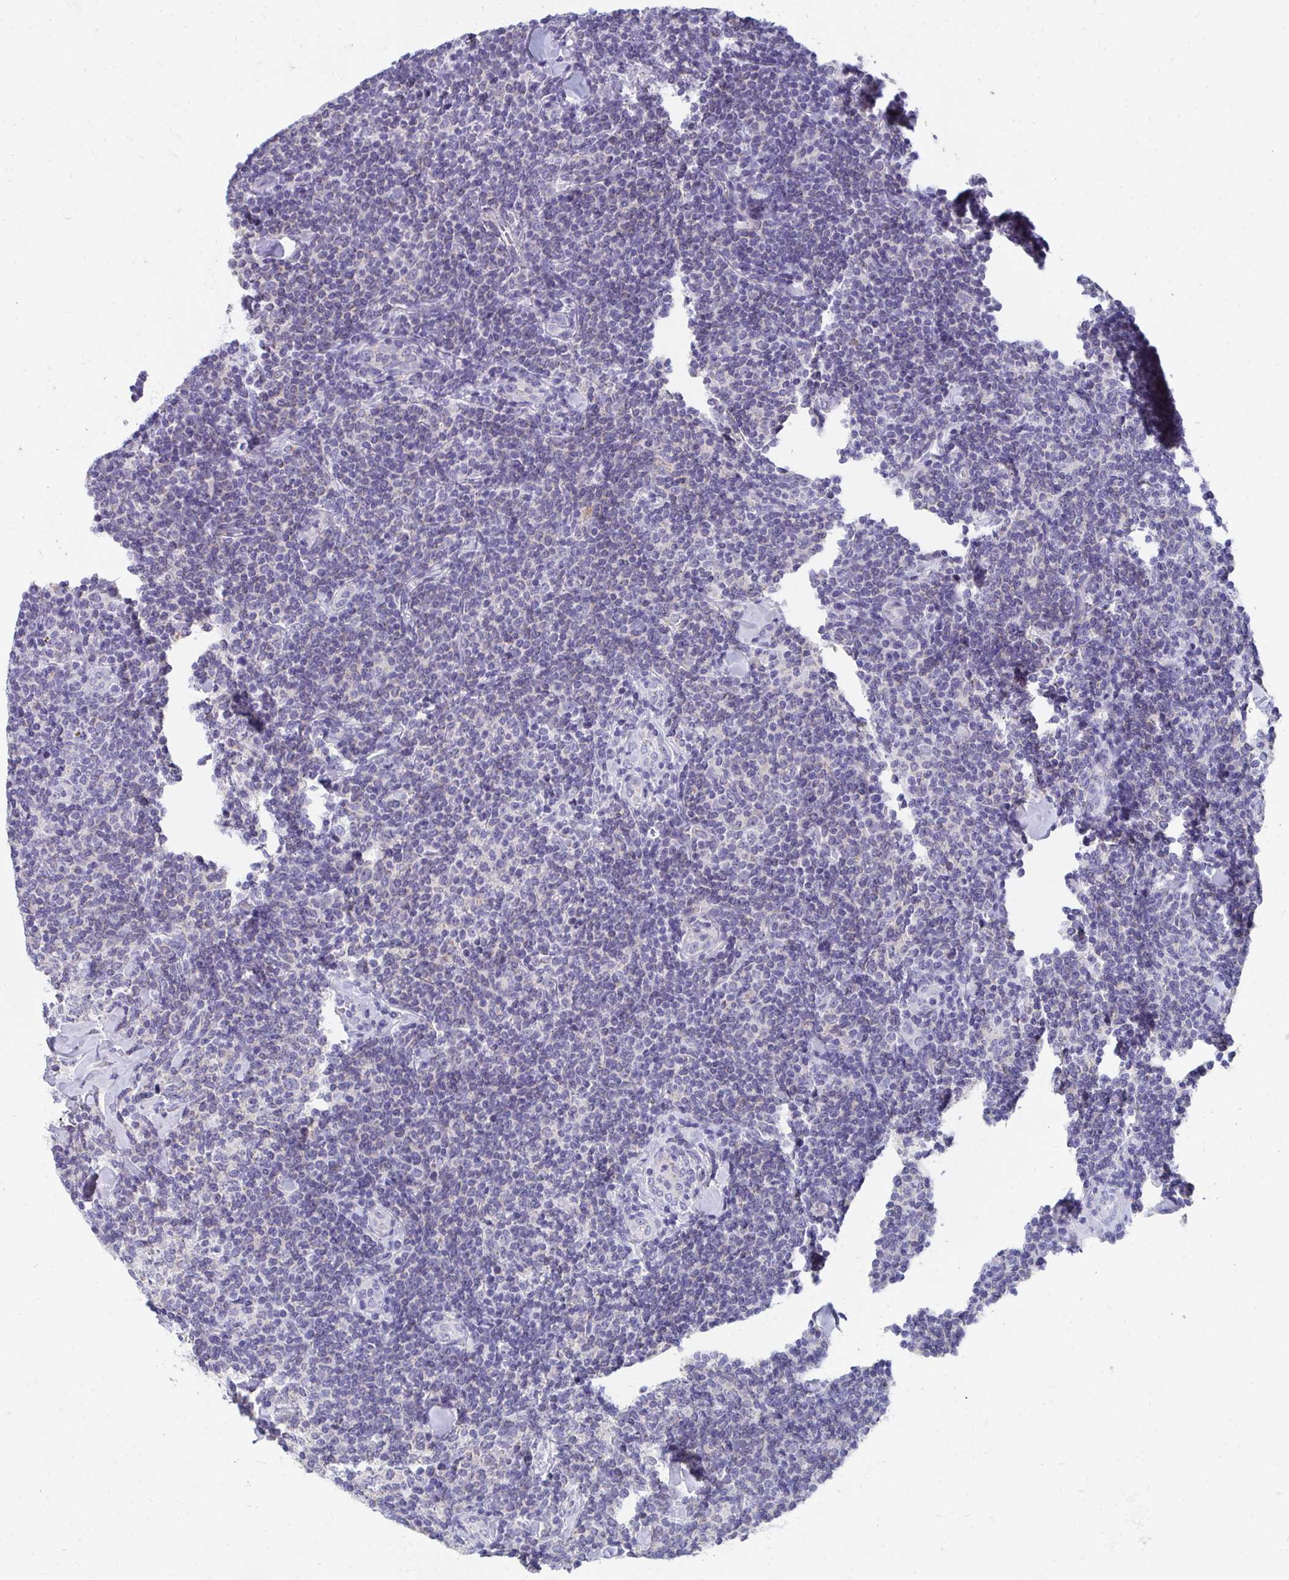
{"staining": {"intensity": "negative", "quantity": "none", "location": "none"}, "tissue": "lymphoma", "cell_type": "Tumor cells", "image_type": "cancer", "snomed": [{"axis": "morphology", "description": "Malignant lymphoma, non-Hodgkin's type, Low grade"}, {"axis": "topography", "description": "Lymph node"}], "caption": "Lymphoma stained for a protein using immunohistochemistry (IHC) demonstrates no expression tumor cells.", "gene": "TMPRSS2", "patient": {"sex": "female", "age": 56}}